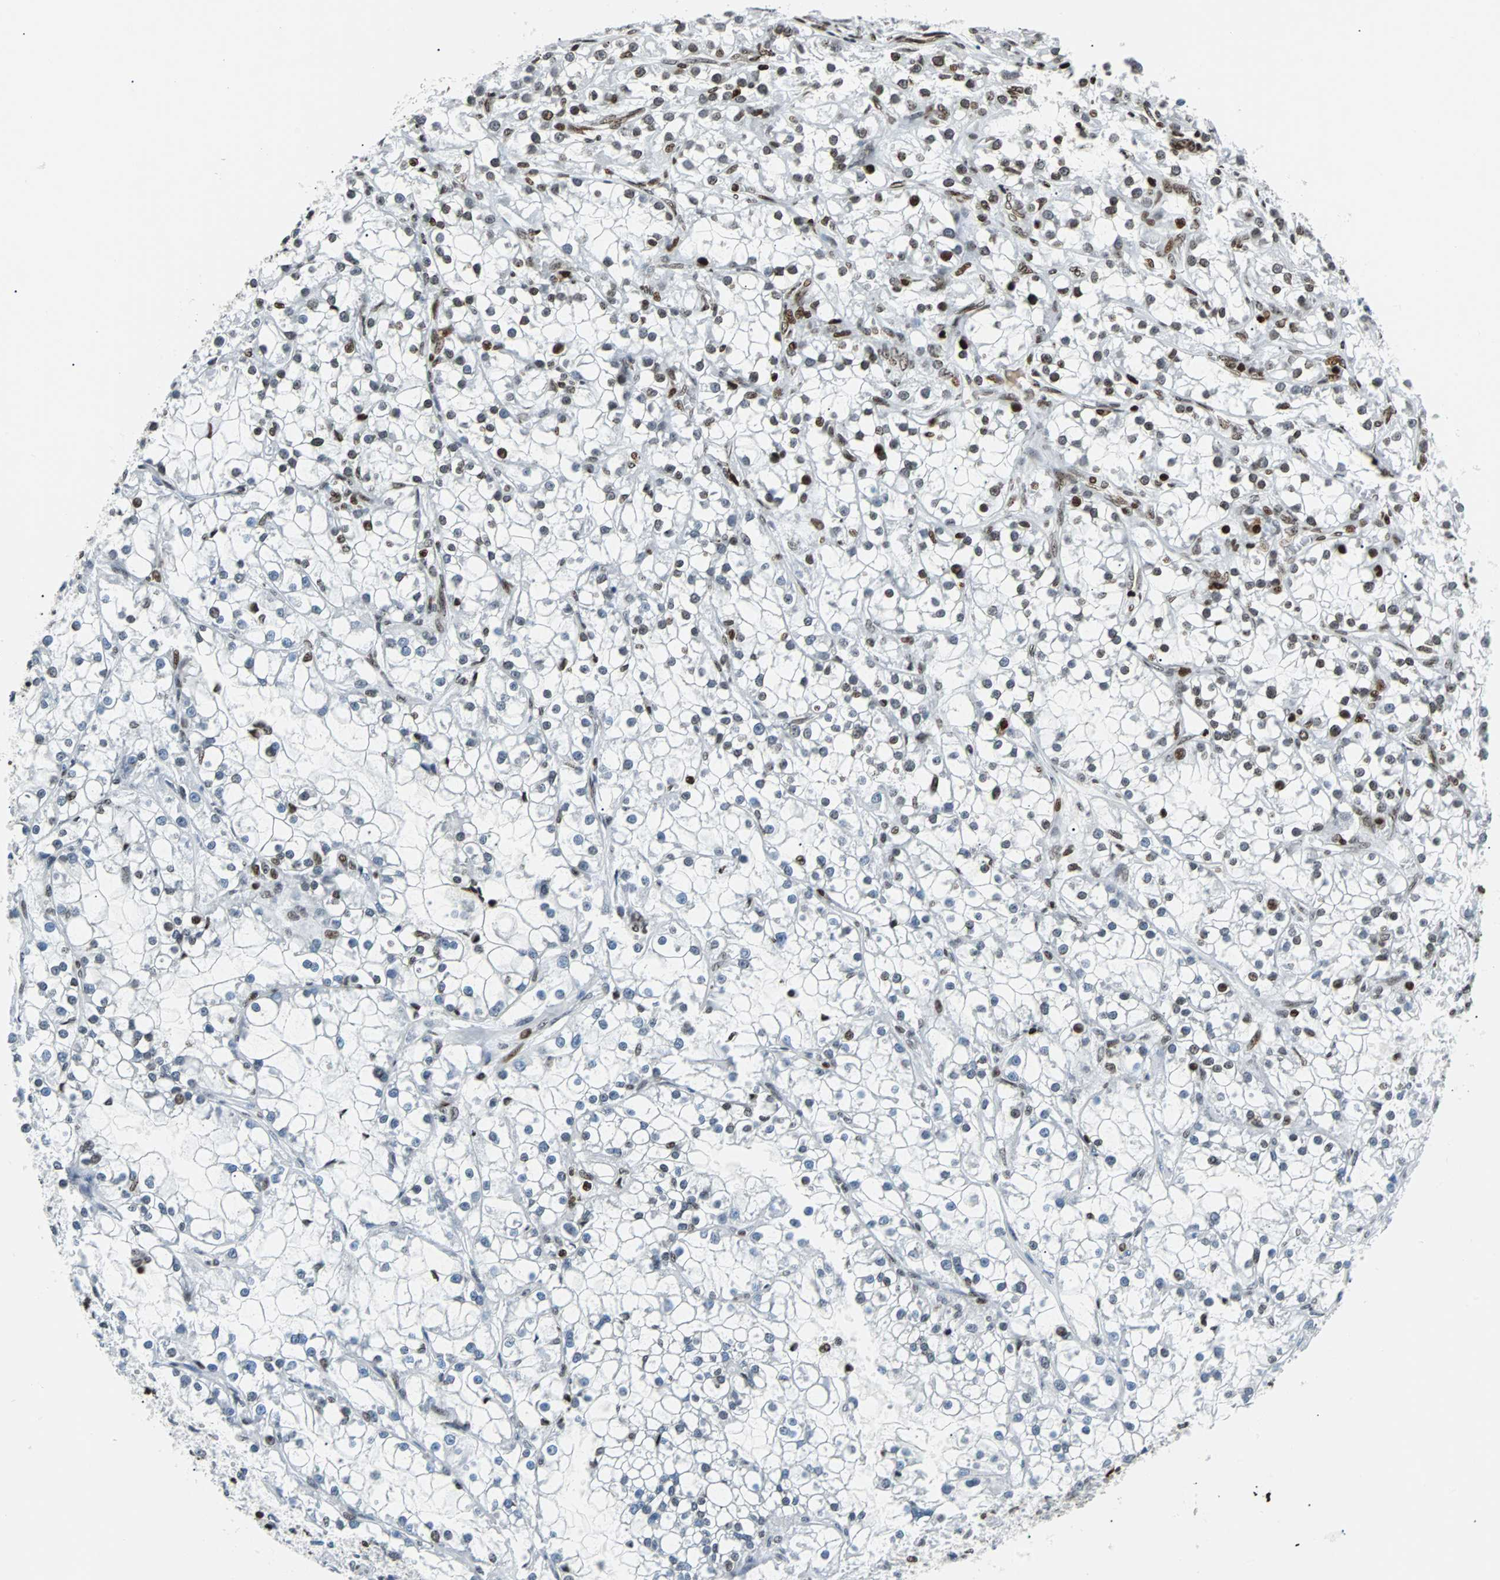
{"staining": {"intensity": "moderate", "quantity": "<25%", "location": "nuclear"}, "tissue": "renal cancer", "cell_type": "Tumor cells", "image_type": "cancer", "snomed": [{"axis": "morphology", "description": "Adenocarcinoma, NOS"}, {"axis": "topography", "description": "Kidney"}], "caption": "Human renal adenocarcinoma stained with a brown dye exhibits moderate nuclear positive staining in approximately <25% of tumor cells.", "gene": "ZNF131", "patient": {"sex": "female", "age": 52}}